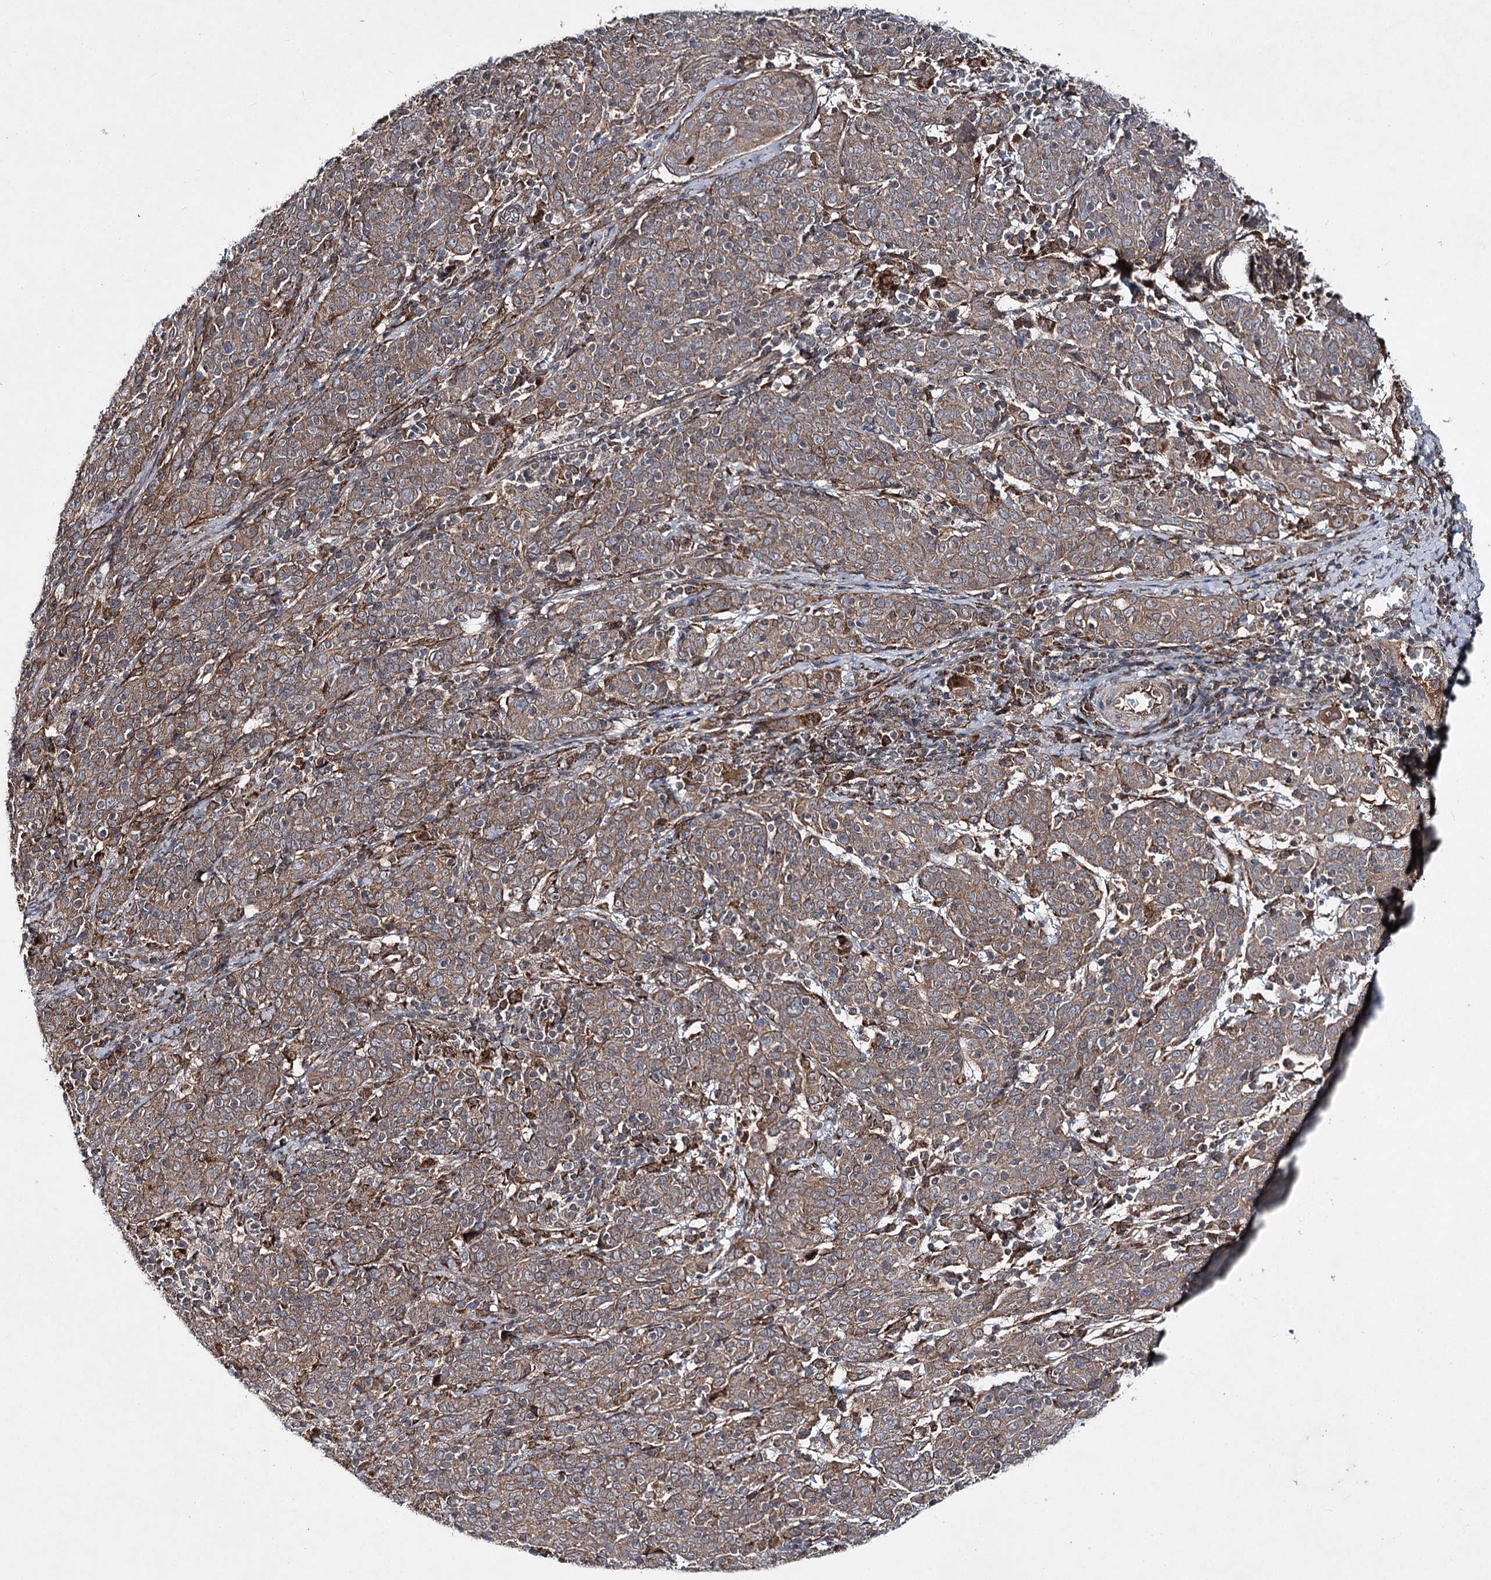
{"staining": {"intensity": "moderate", "quantity": ">75%", "location": "cytoplasmic/membranous"}, "tissue": "cervical cancer", "cell_type": "Tumor cells", "image_type": "cancer", "snomed": [{"axis": "morphology", "description": "Squamous cell carcinoma, NOS"}, {"axis": "topography", "description": "Cervix"}], "caption": "Squamous cell carcinoma (cervical) stained for a protein displays moderate cytoplasmic/membranous positivity in tumor cells.", "gene": "MSANTD2", "patient": {"sex": "female", "age": 67}}